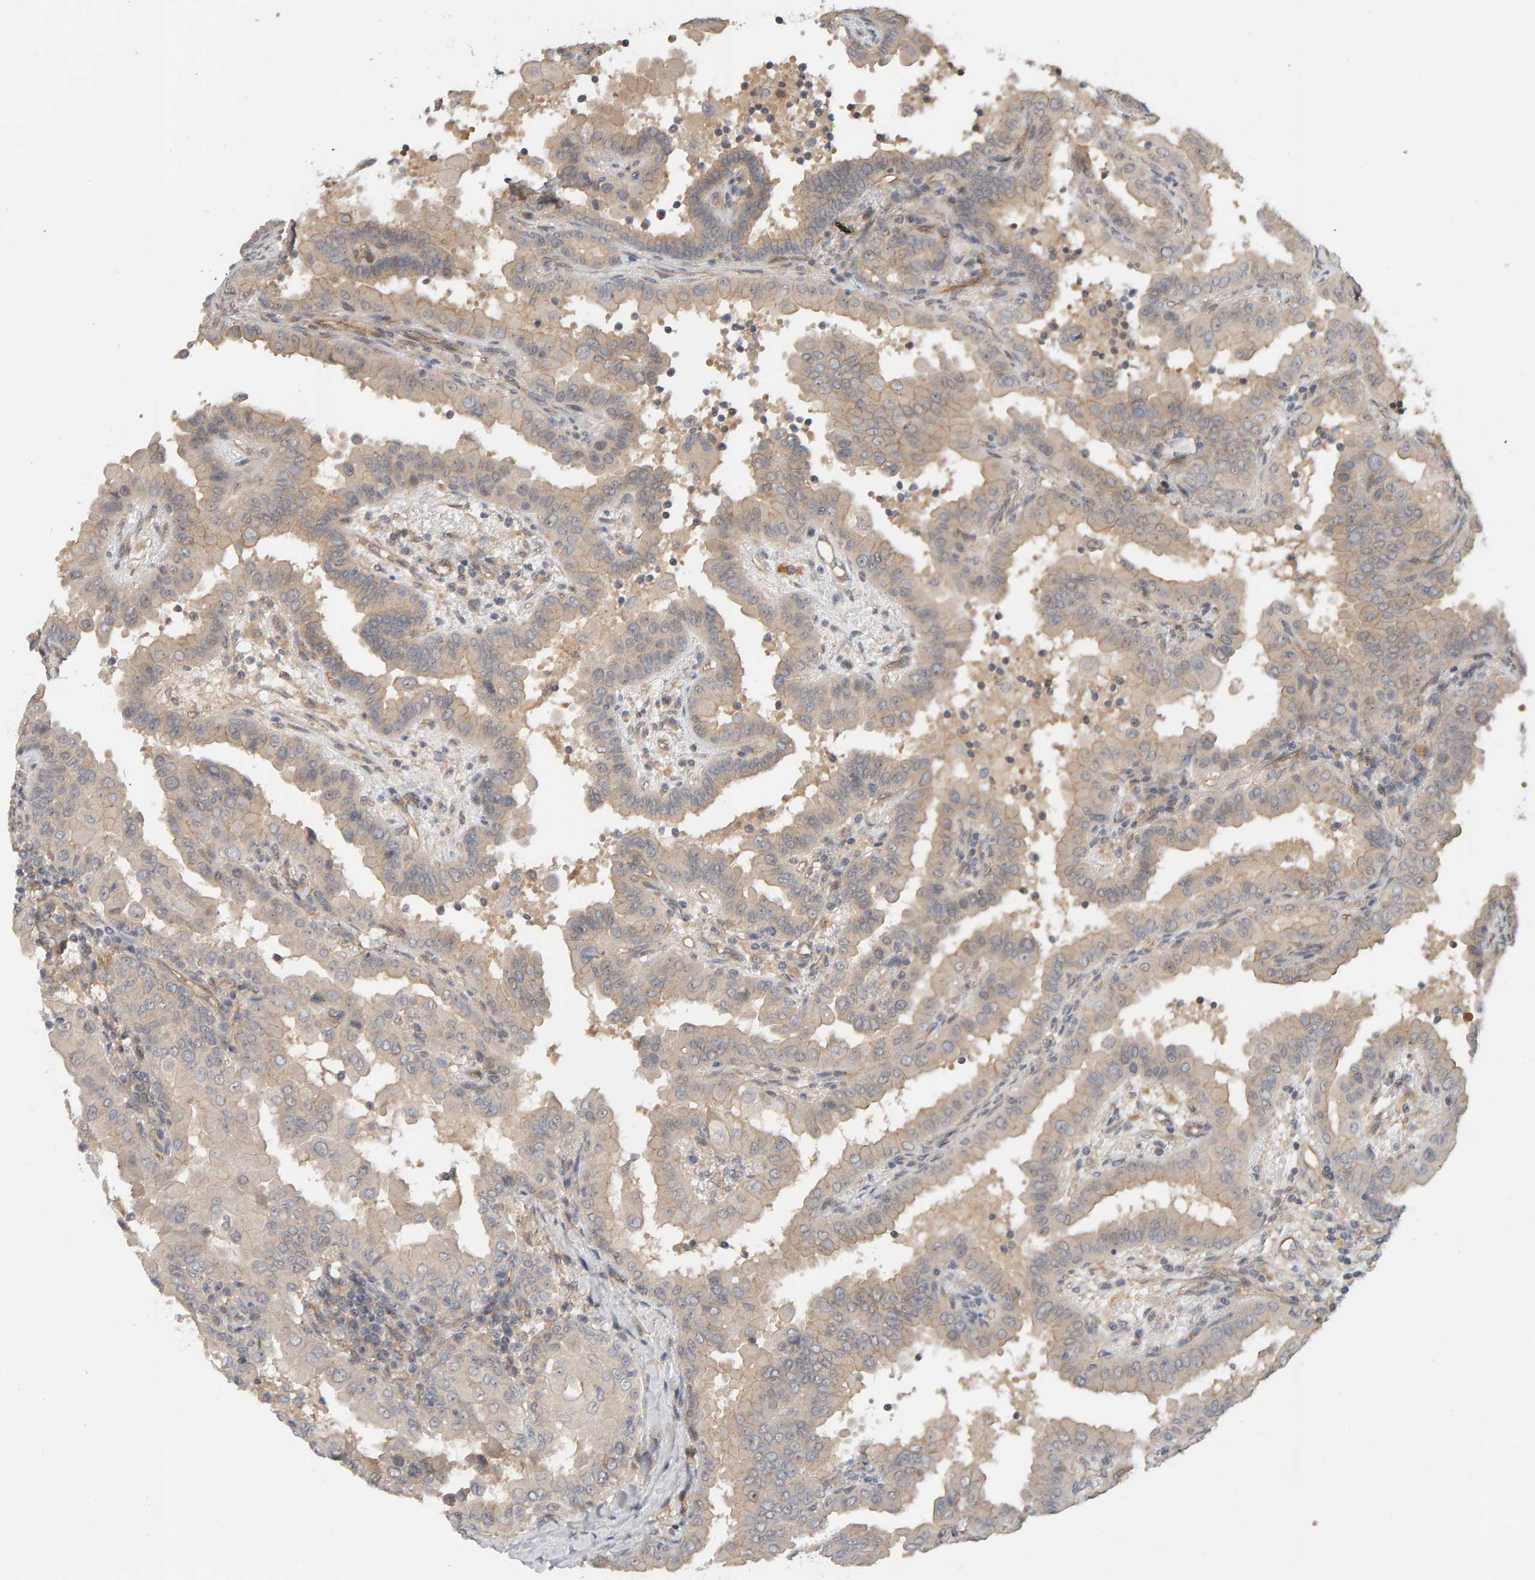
{"staining": {"intensity": "weak", "quantity": ">75%", "location": "cytoplasmic/membranous"}, "tissue": "thyroid cancer", "cell_type": "Tumor cells", "image_type": "cancer", "snomed": [{"axis": "morphology", "description": "Papillary adenocarcinoma, NOS"}, {"axis": "topography", "description": "Thyroid gland"}], "caption": "Tumor cells exhibit low levels of weak cytoplasmic/membranous positivity in approximately >75% of cells in human thyroid cancer. The staining was performed using DAB to visualize the protein expression in brown, while the nuclei were stained in blue with hematoxylin (Magnification: 20x).", "gene": "PPP1R16A", "patient": {"sex": "male", "age": 33}}